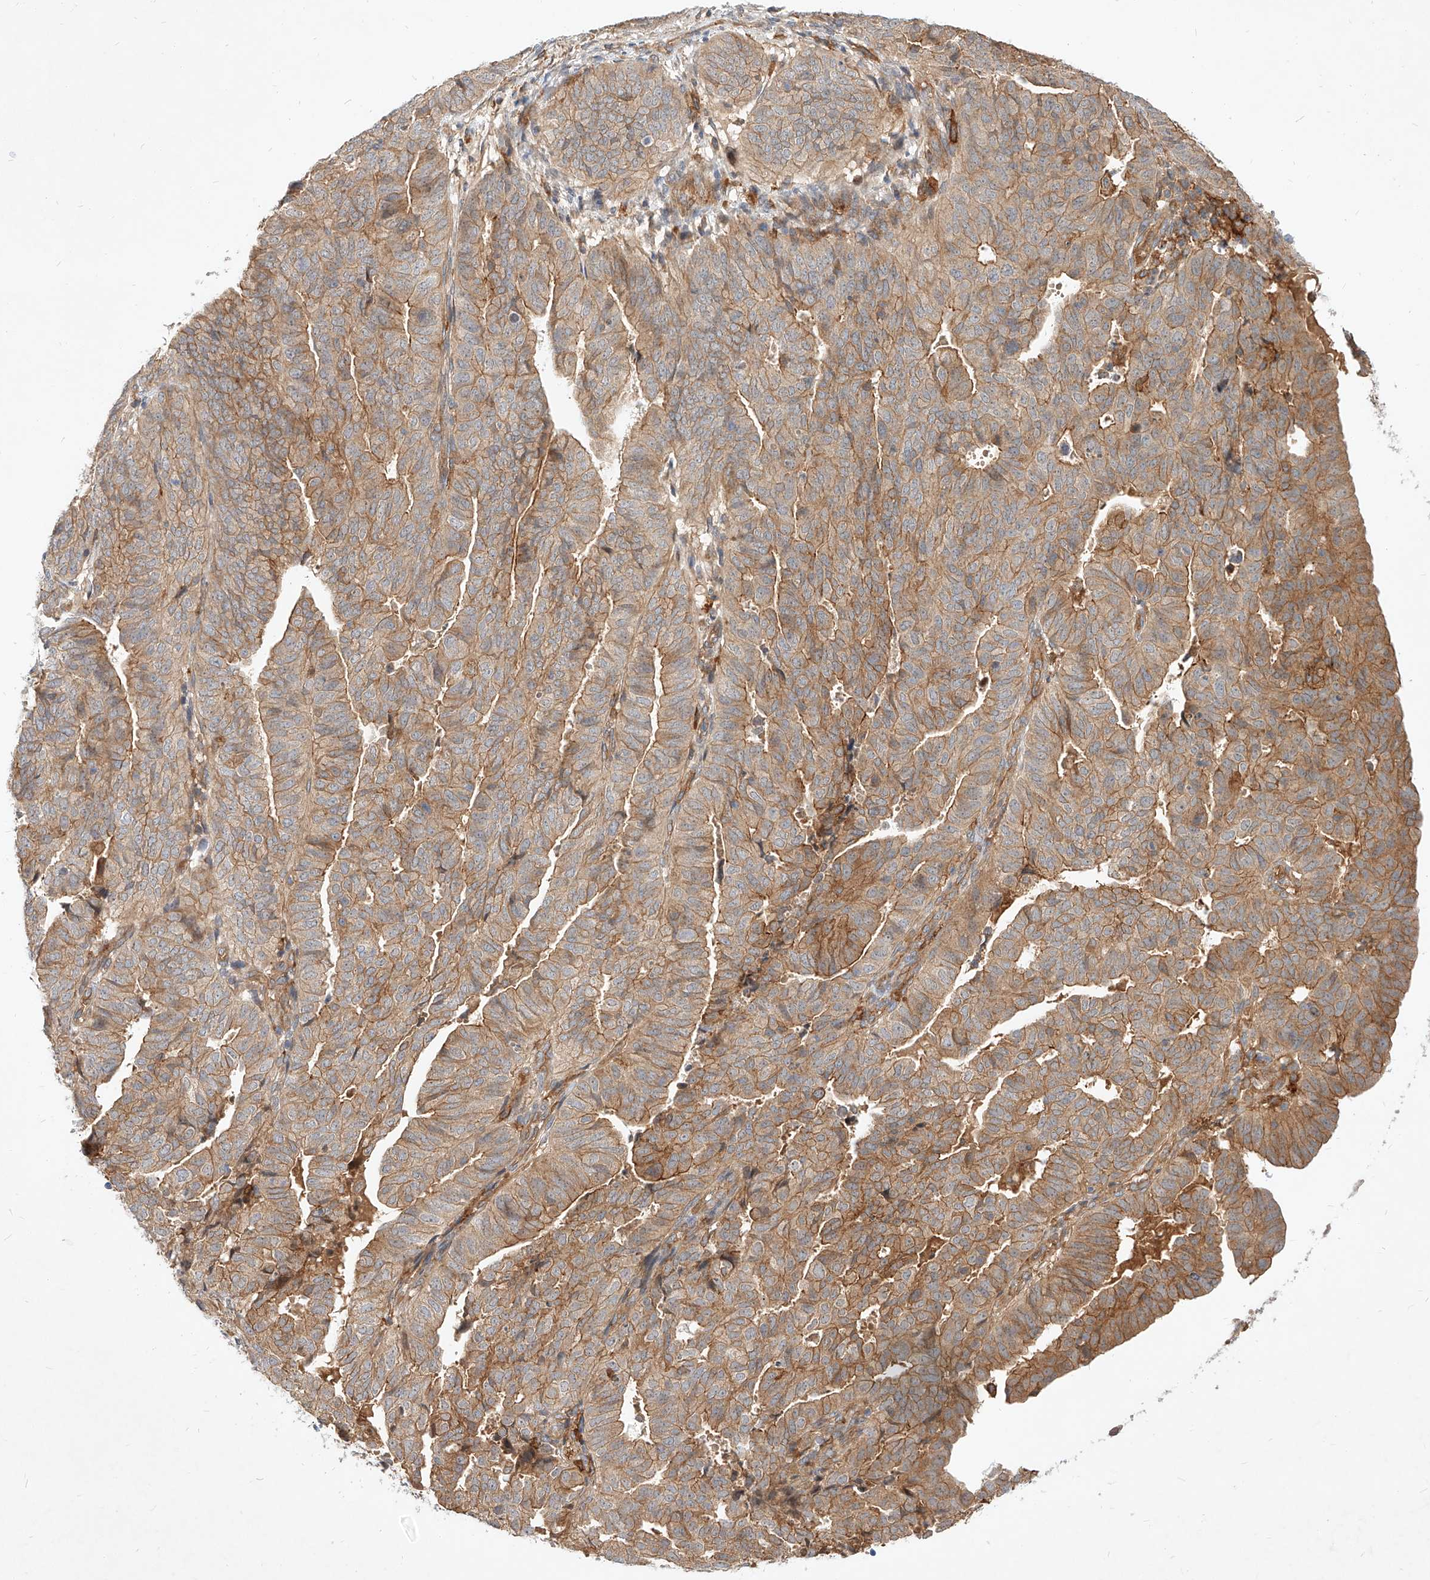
{"staining": {"intensity": "moderate", "quantity": ">75%", "location": "cytoplasmic/membranous"}, "tissue": "endometrial cancer", "cell_type": "Tumor cells", "image_type": "cancer", "snomed": [{"axis": "morphology", "description": "Adenocarcinoma, NOS"}, {"axis": "topography", "description": "Uterus"}], "caption": "Endometrial adenocarcinoma stained with a protein marker demonstrates moderate staining in tumor cells.", "gene": "NFAM1", "patient": {"sex": "female", "age": 77}}